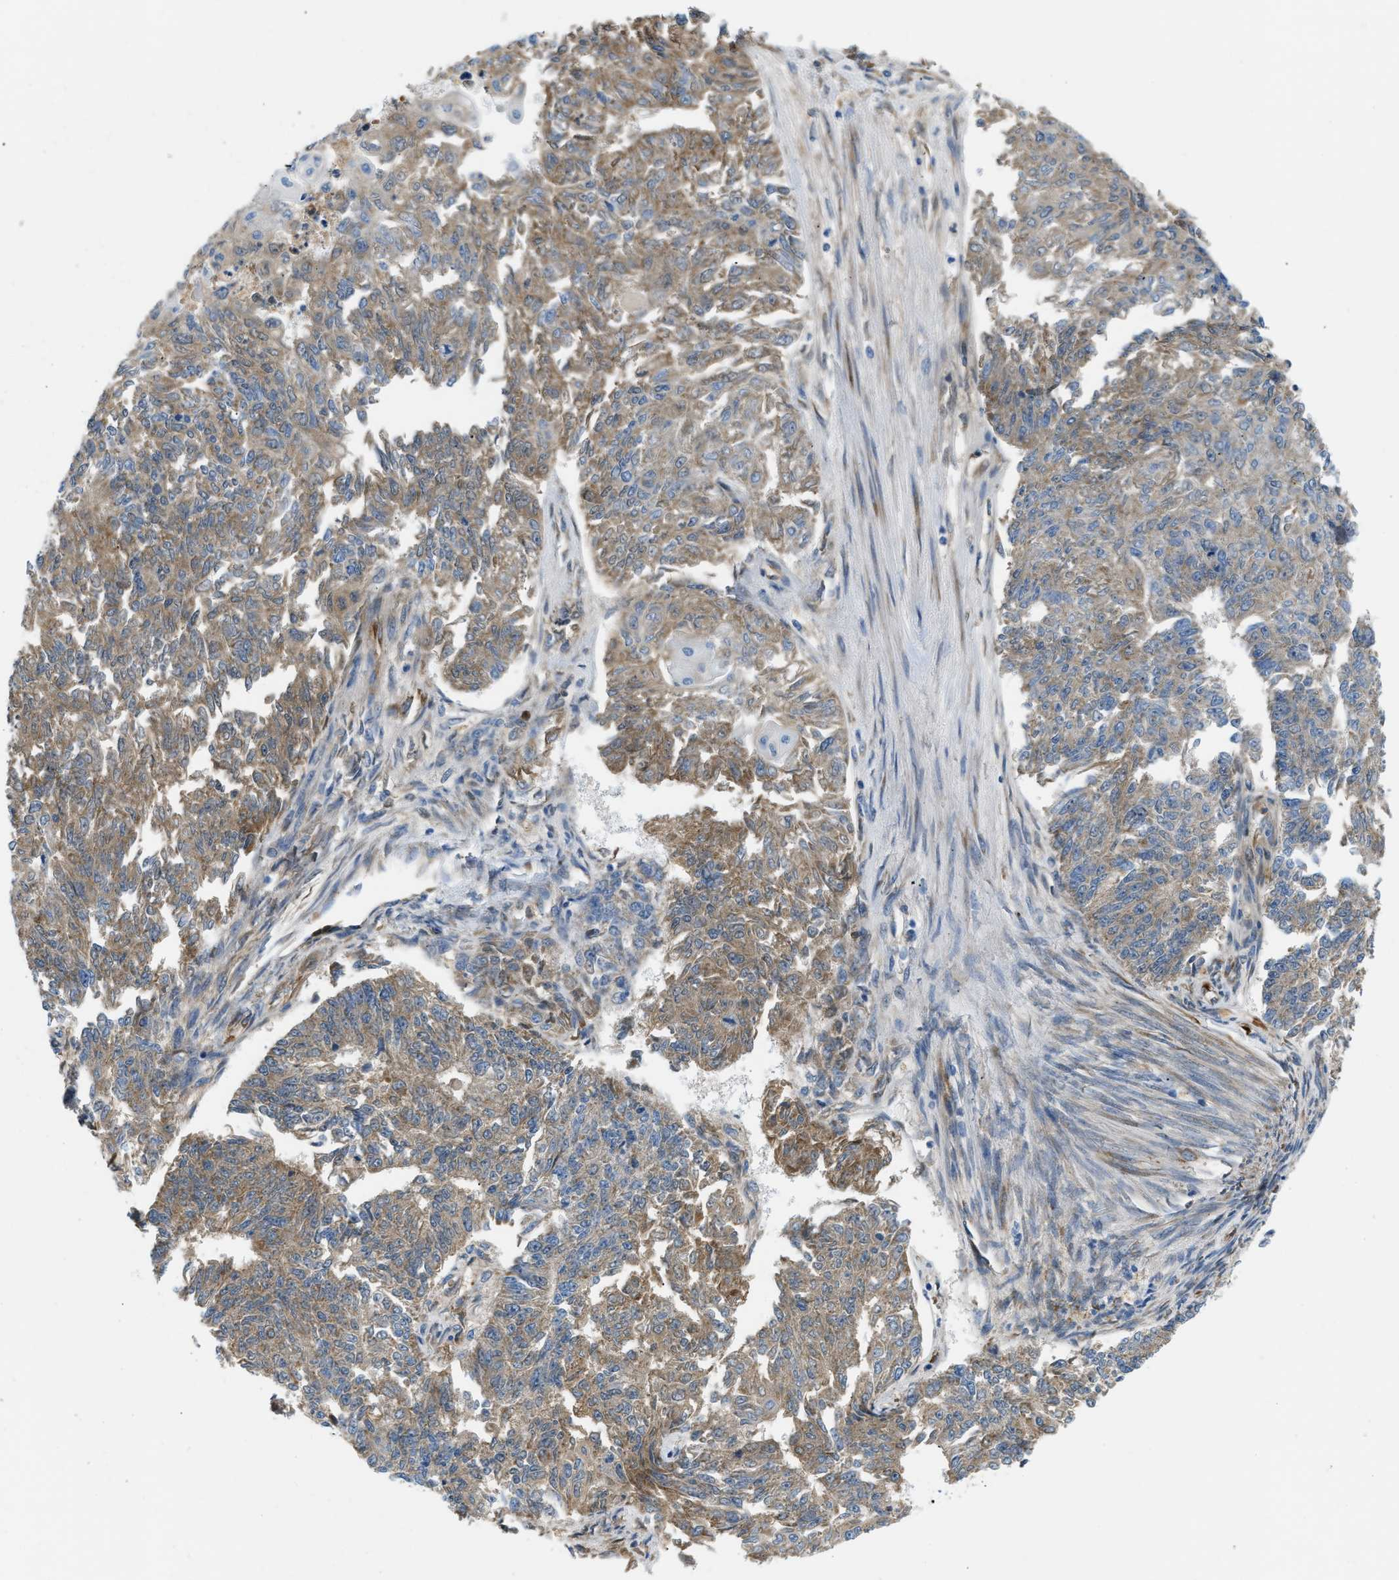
{"staining": {"intensity": "moderate", "quantity": ">75%", "location": "cytoplasmic/membranous"}, "tissue": "endometrial cancer", "cell_type": "Tumor cells", "image_type": "cancer", "snomed": [{"axis": "morphology", "description": "Adenocarcinoma, NOS"}, {"axis": "topography", "description": "Endometrium"}], "caption": "Immunohistochemical staining of human adenocarcinoma (endometrial) displays medium levels of moderate cytoplasmic/membranous expression in about >75% of tumor cells.", "gene": "COL15A1", "patient": {"sex": "female", "age": 32}}